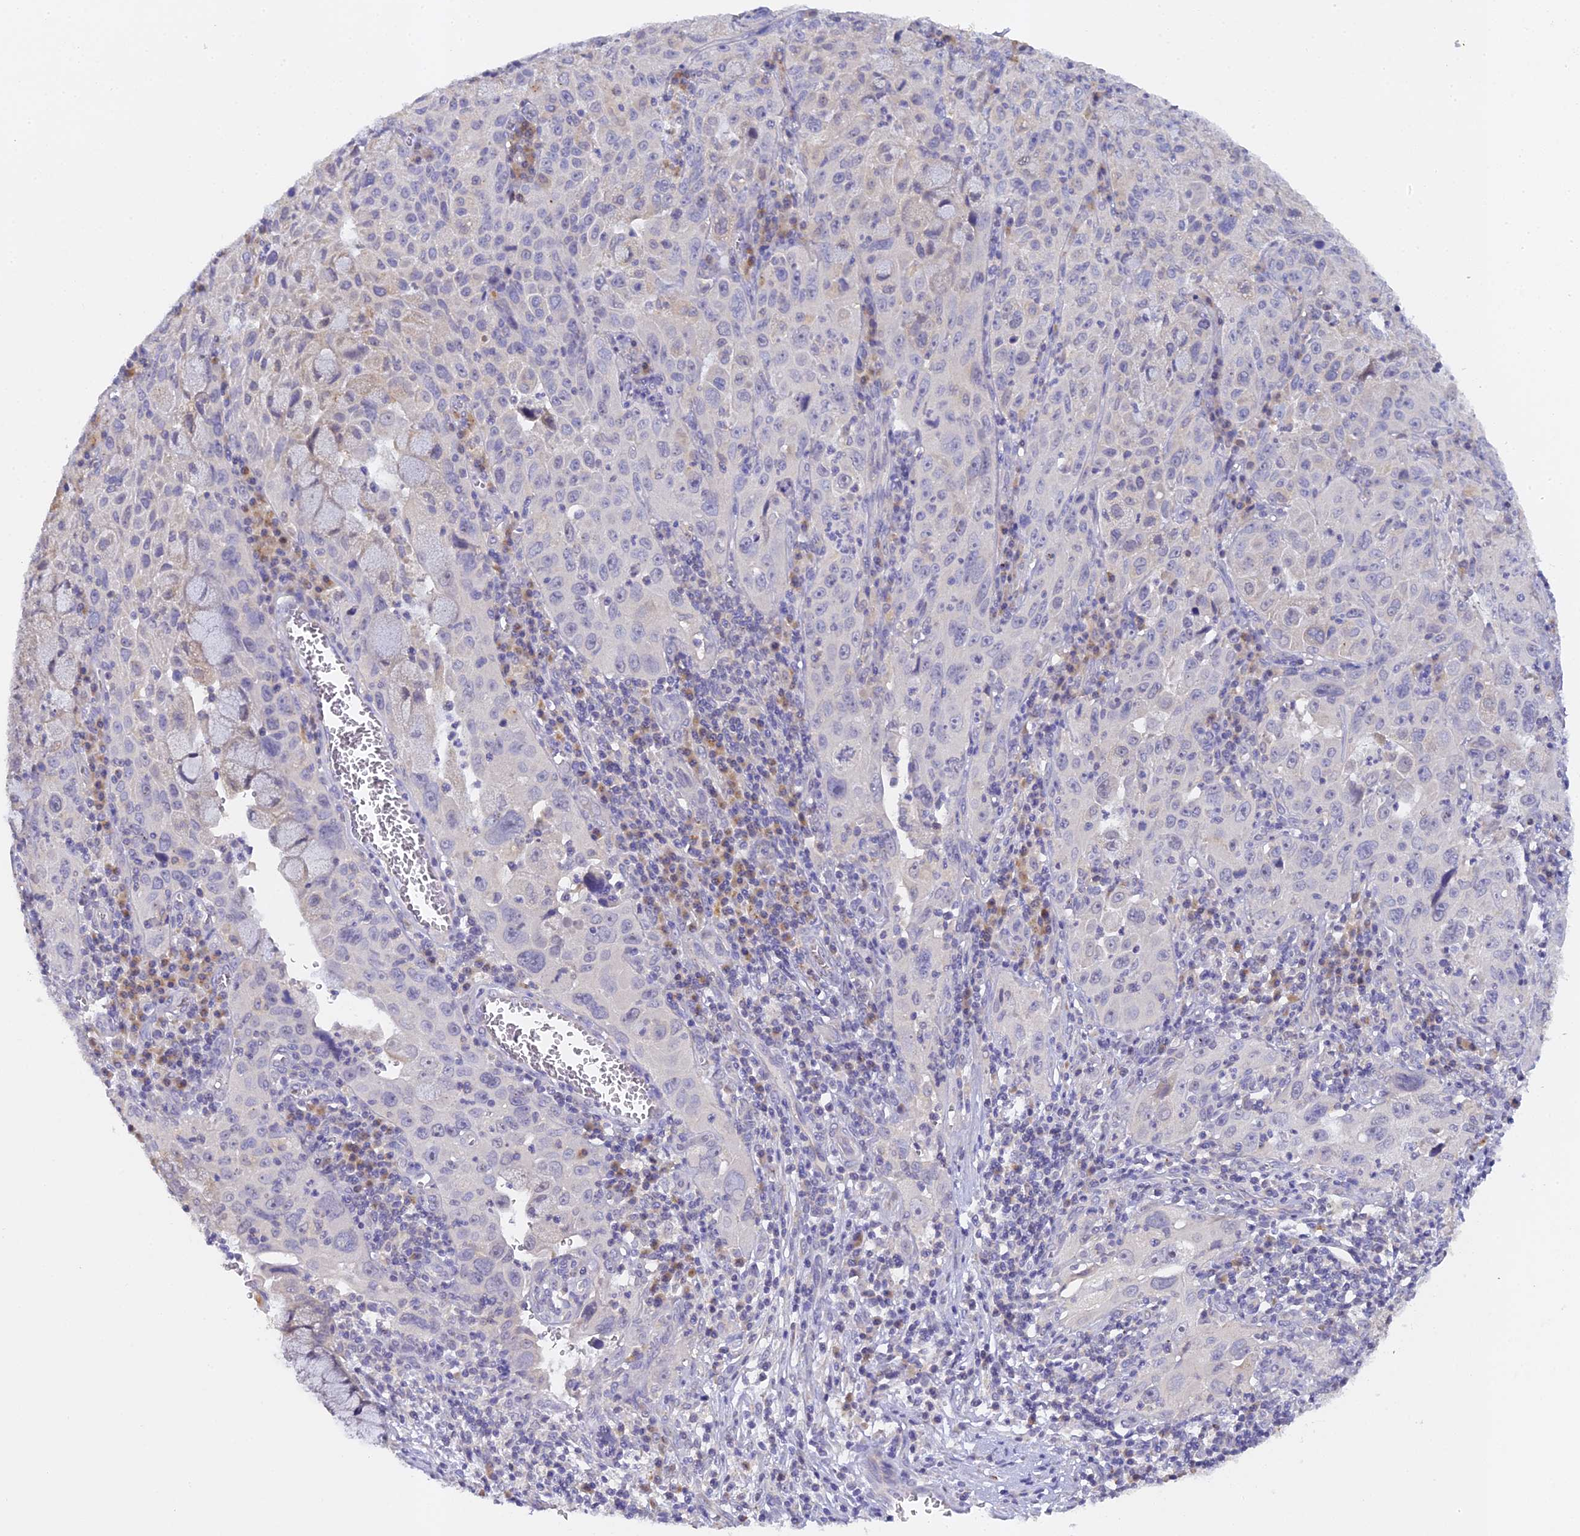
{"staining": {"intensity": "negative", "quantity": "none", "location": "none"}, "tissue": "cervical cancer", "cell_type": "Tumor cells", "image_type": "cancer", "snomed": [{"axis": "morphology", "description": "Squamous cell carcinoma, NOS"}, {"axis": "topography", "description": "Cervix"}], "caption": "The photomicrograph reveals no significant expression in tumor cells of cervical cancer (squamous cell carcinoma).", "gene": "DONSON", "patient": {"sex": "female", "age": 42}}